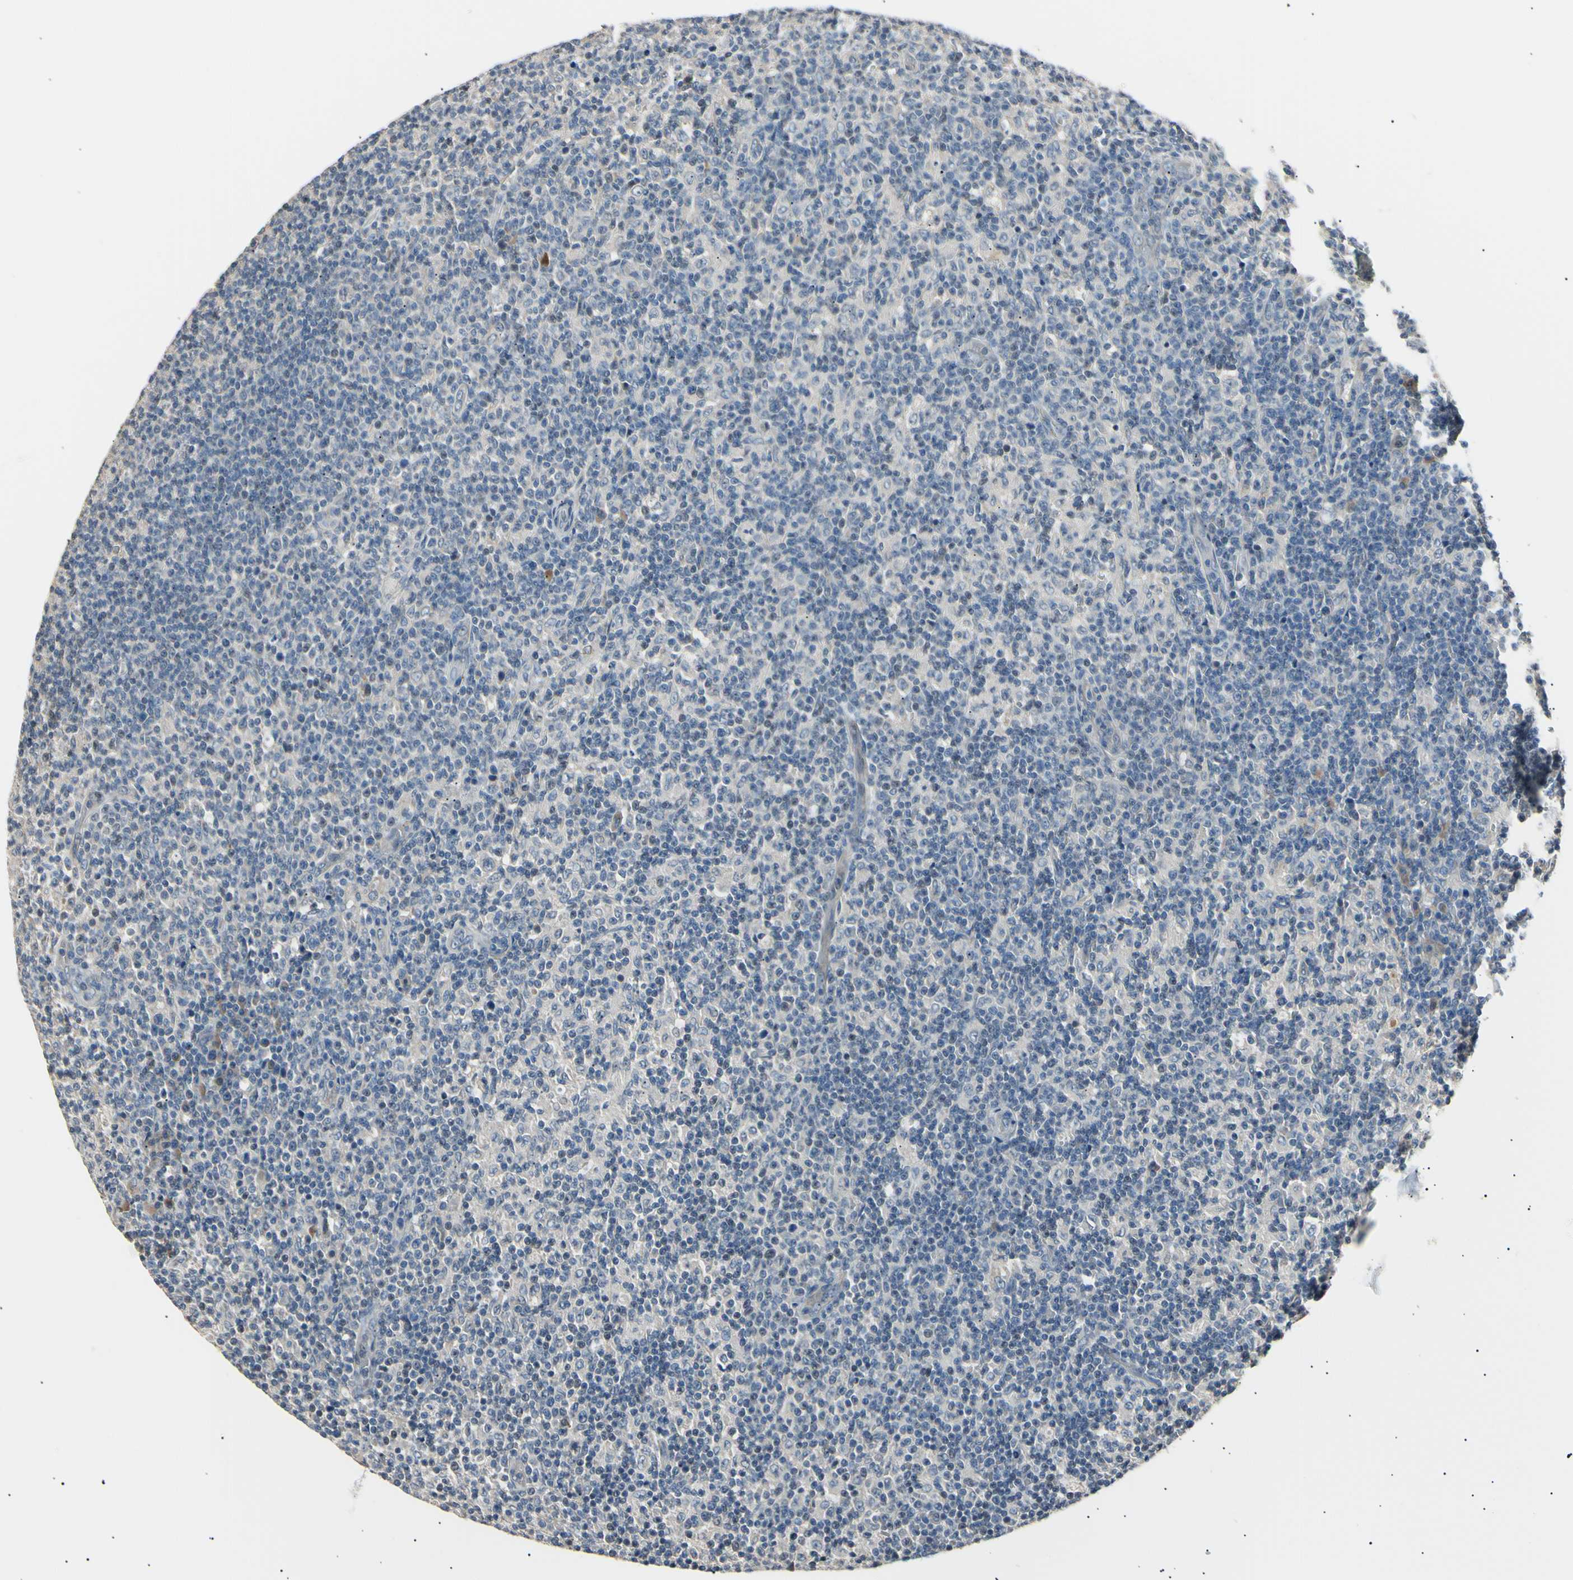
{"staining": {"intensity": "negative", "quantity": "none", "location": "none"}, "tissue": "lymph node", "cell_type": "Germinal center cells", "image_type": "normal", "snomed": [{"axis": "morphology", "description": "Normal tissue, NOS"}, {"axis": "morphology", "description": "Inflammation, NOS"}, {"axis": "topography", "description": "Lymph node"}], "caption": "Immunohistochemistry (IHC) of unremarkable human lymph node reveals no expression in germinal center cells. The staining is performed using DAB (3,3'-diaminobenzidine) brown chromogen with nuclei counter-stained in using hematoxylin.", "gene": "LDLR", "patient": {"sex": "male", "age": 55}}